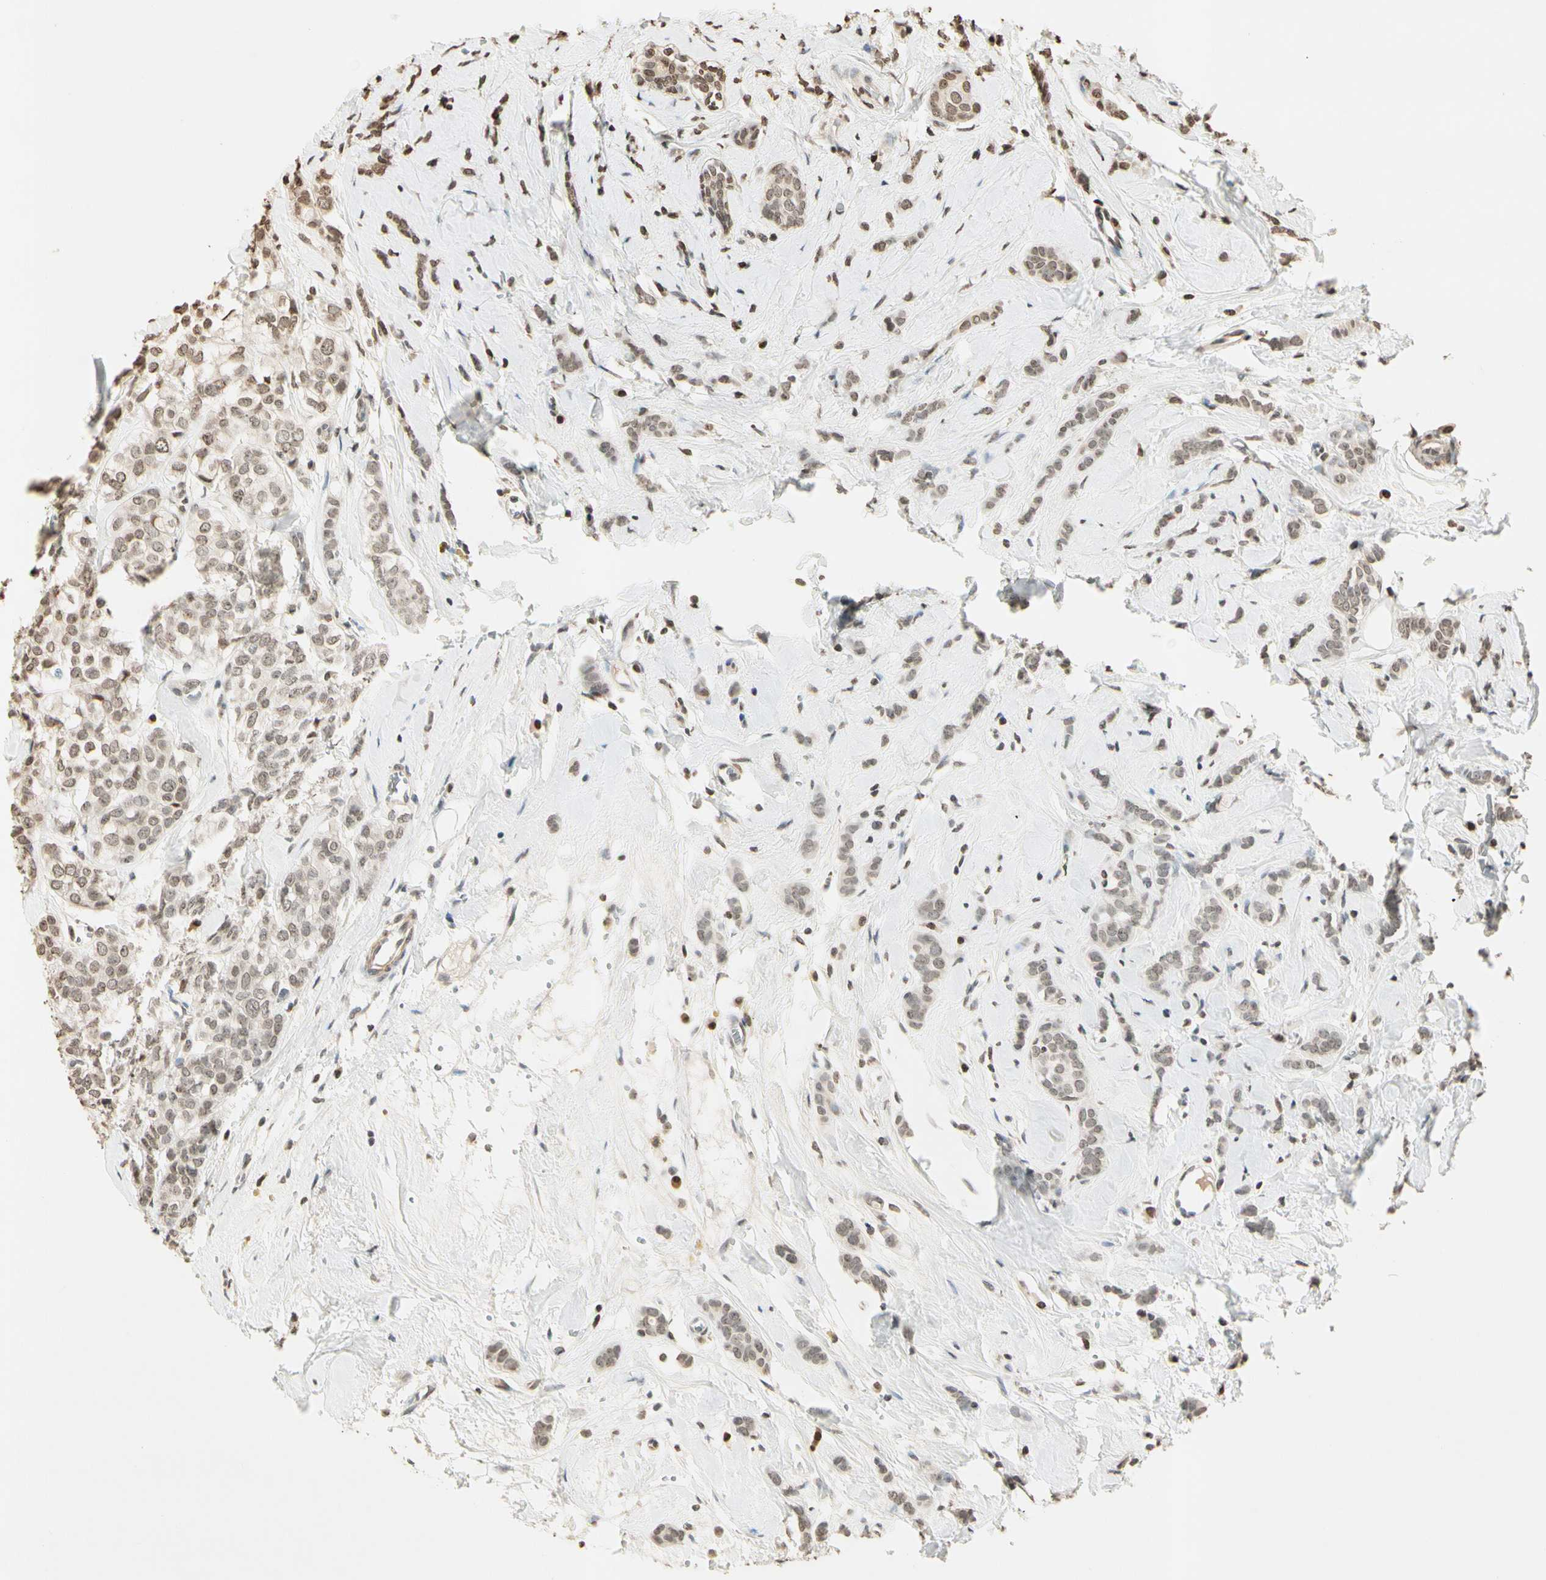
{"staining": {"intensity": "weak", "quantity": "<25%", "location": "nuclear"}, "tissue": "breast cancer", "cell_type": "Tumor cells", "image_type": "cancer", "snomed": [{"axis": "morphology", "description": "Lobular carcinoma"}, {"axis": "topography", "description": "Breast"}], "caption": "Tumor cells are negative for protein expression in human breast cancer (lobular carcinoma).", "gene": "TOP1", "patient": {"sex": "female", "age": 60}}